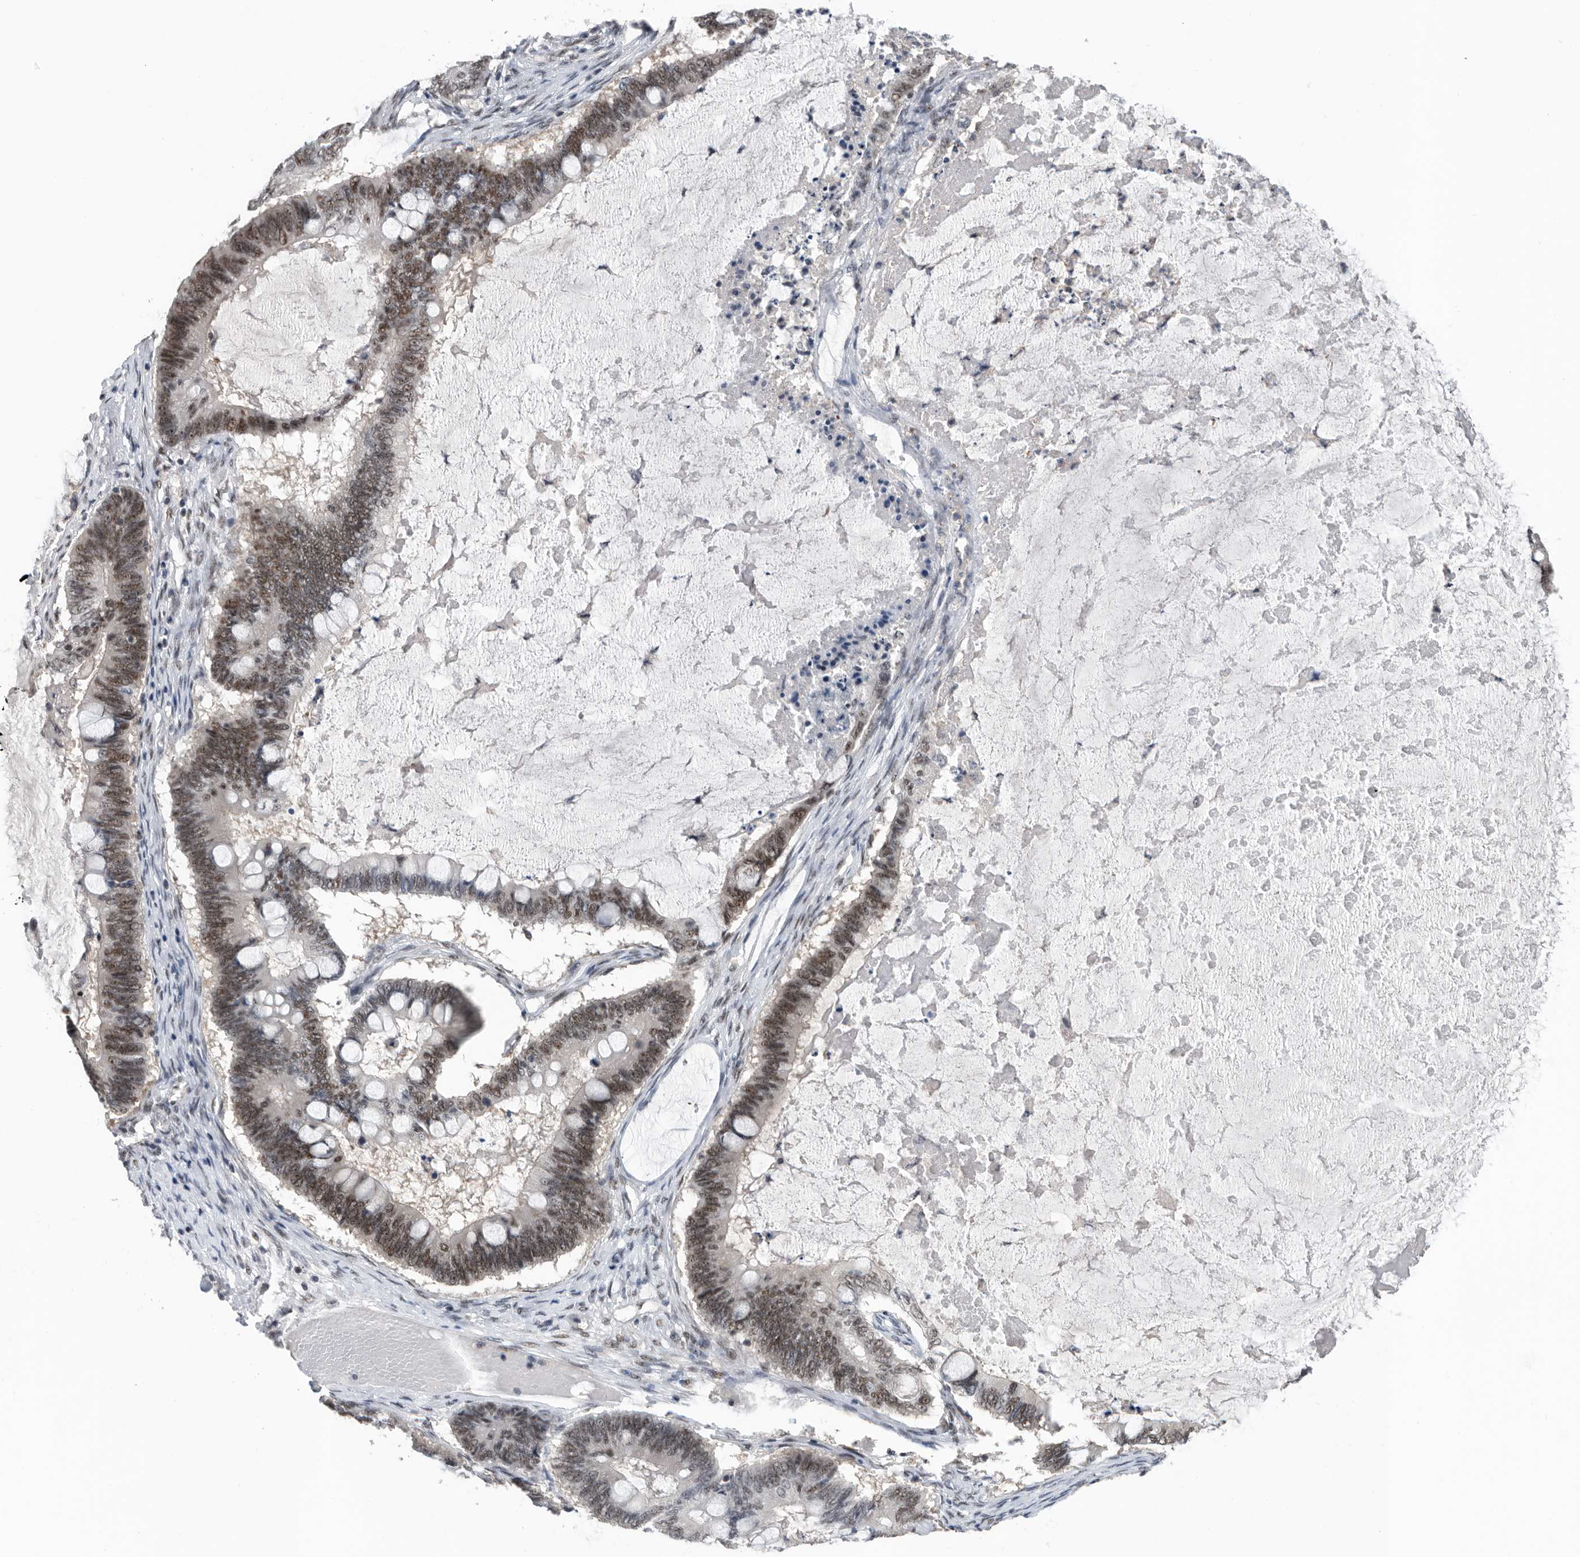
{"staining": {"intensity": "moderate", "quantity": ">75%", "location": "nuclear"}, "tissue": "ovarian cancer", "cell_type": "Tumor cells", "image_type": "cancer", "snomed": [{"axis": "morphology", "description": "Cystadenocarcinoma, mucinous, NOS"}, {"axis": "topography", "description": "Ovary"}], "caption": "Tumor cells demonstrate moderate nuclear staining in approximately >75% of cells in mucinous cystadenocarcinoma (ovarian).", "gene": "ZNF260", "patient": {"sex": "female", "age": 61}}